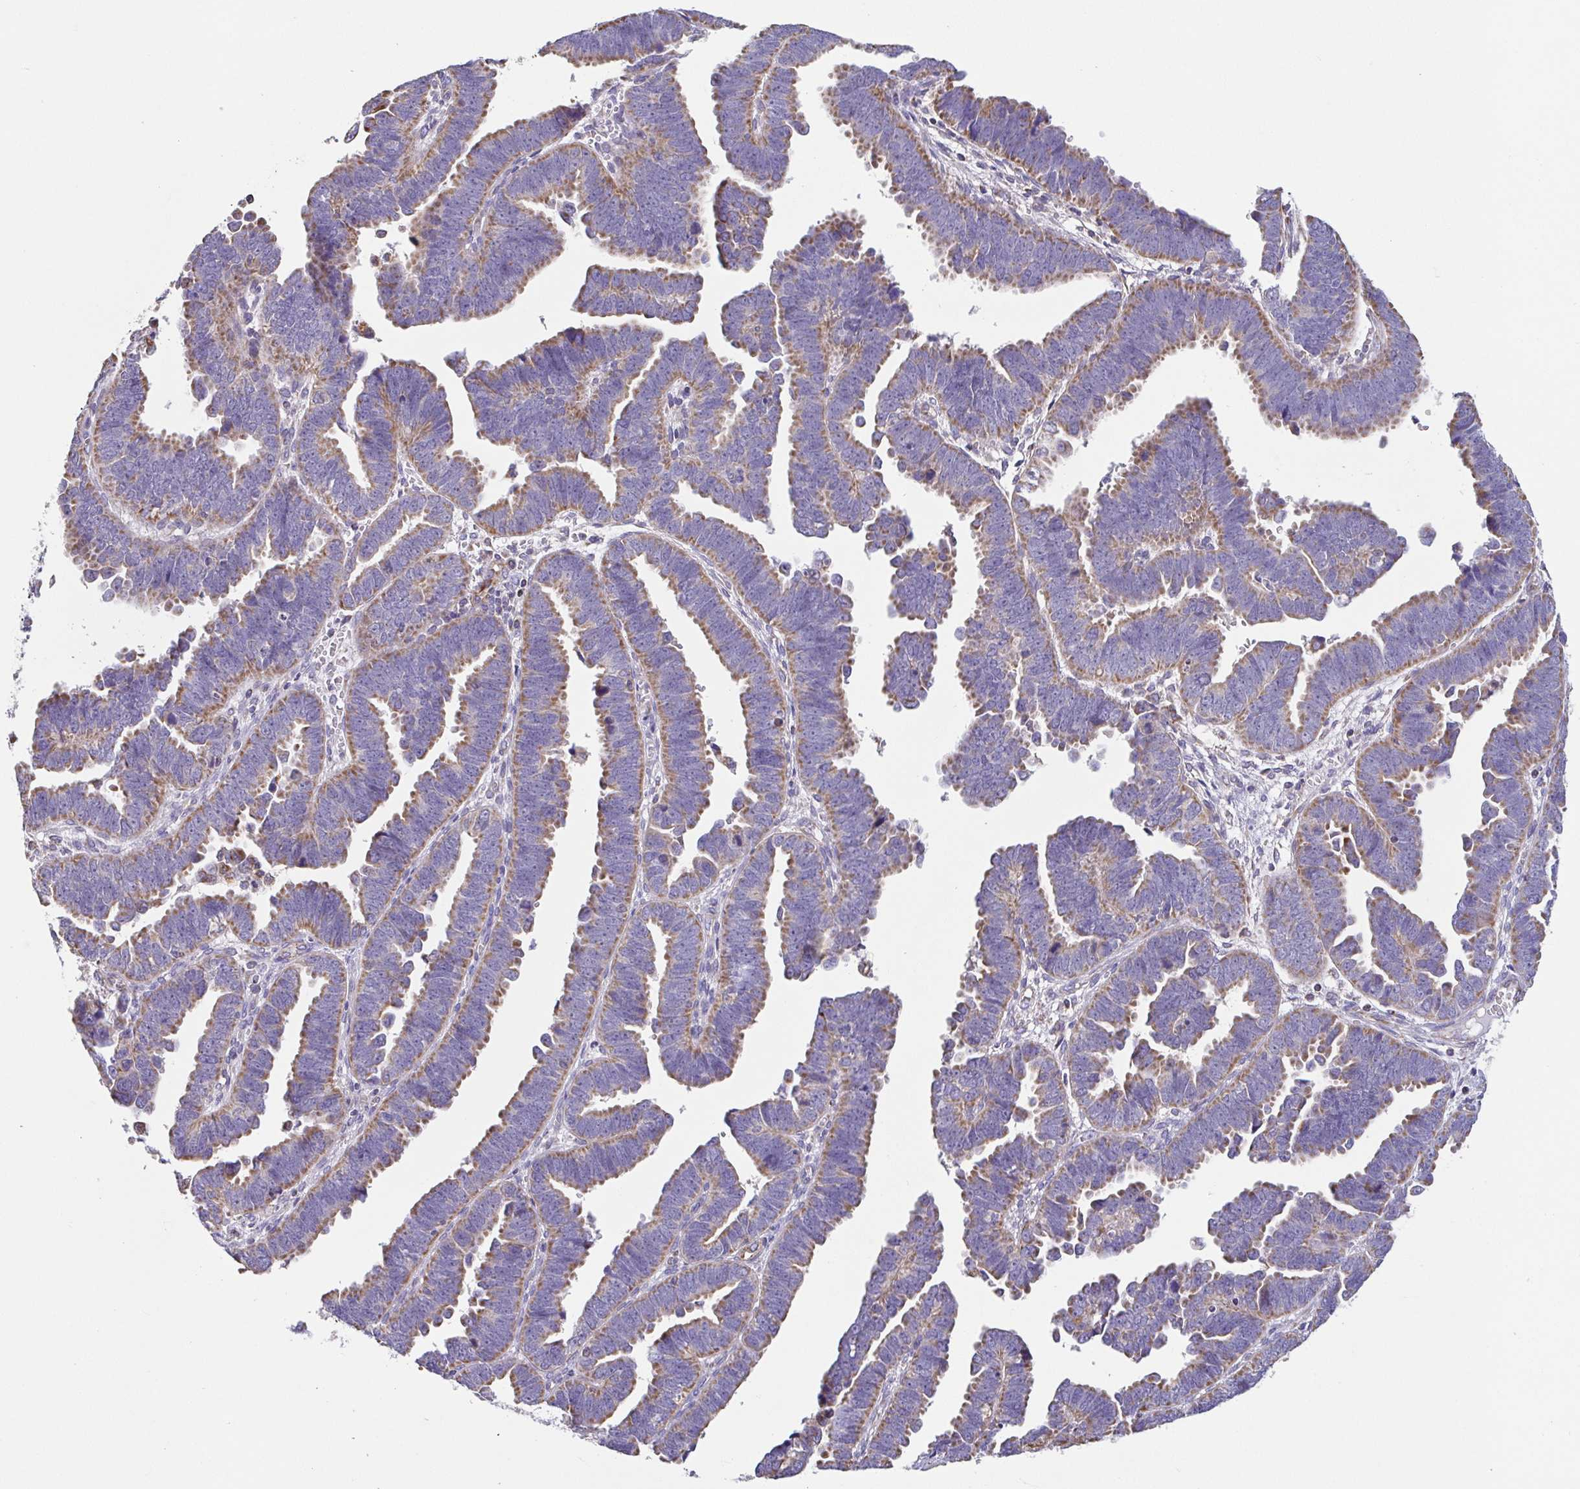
{"staining": {"intensity": "weak", "quantity": "25%-75%", "location": "cytoplasmic/membranous"}, "tissue": "endometrial cancer", "cell_type": "Tumor cells", "image_type": "cancer", "snomed": [{"axis": "morphology", "description": "Adenocarcinoma, NOS"}, {"axis": "topography", "description": "Endometrium"}], "caption": "Human endometrial adenocarcinoma stained for a protein (brown) shows weak cytoplasmic/membranous positive positivity in approximately 25%-75% of tumor cells.", "gene": "GINM1", "patient": {"sex": "female", "age": 75}}